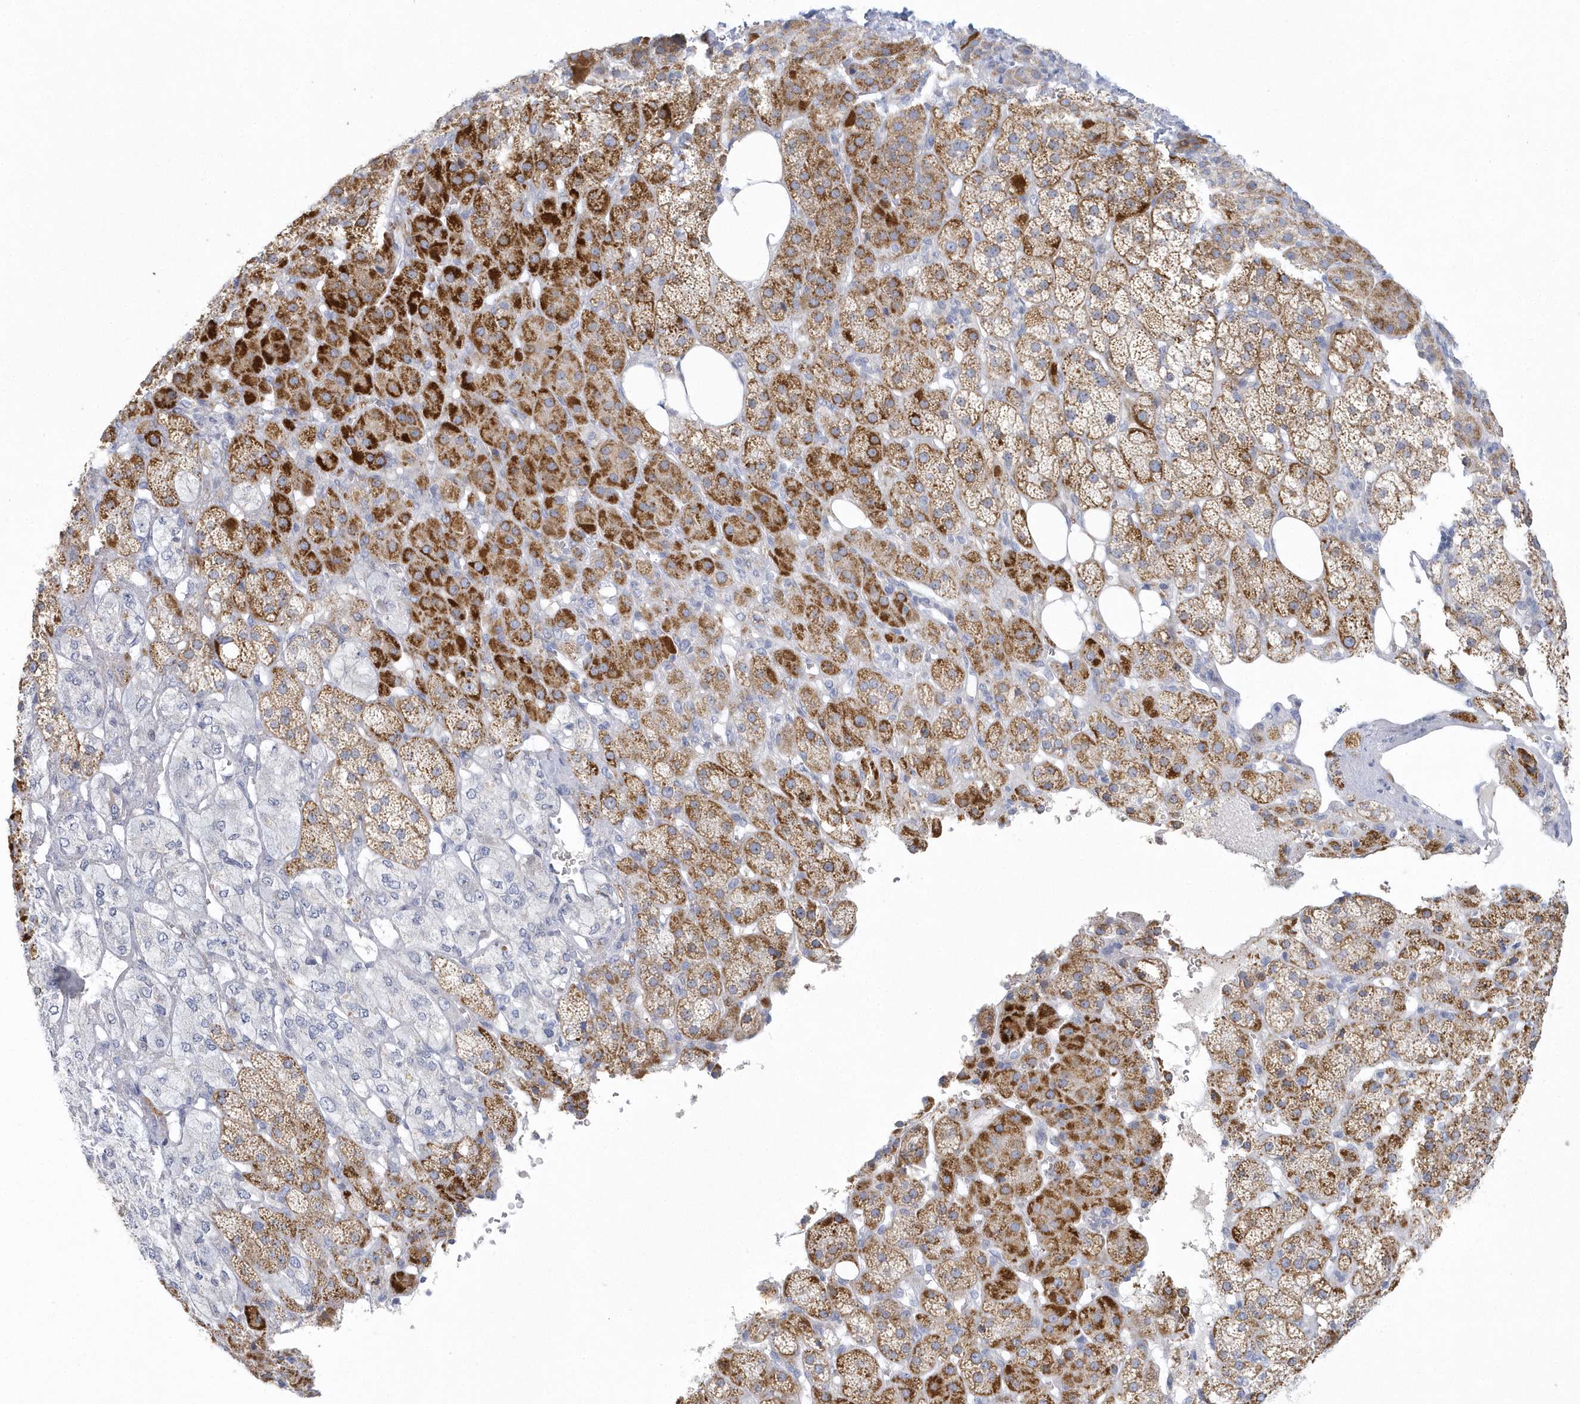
{"staining": {"intensity": "strong", "quantity": "25%-75%", "location": "cytoplasmic/membranous"}, "tissue": "adrenal gland", "cell_type": "Glandular cells", "image_type": "normal", "snomed": [{"axis": "morphology", "description": "Normal tissue, NOS"}, {"axis": "topography", "description": "Adrenal gland"}], "caption": "Immunohistochemistry (IHC) photomicrograph of benign adrenal gland: adrenal gland stained using IHC displays high levels of strong protein expression localized specifically in the cytoplasmic/membranous of glandular cells, appearing as a cytoplasmic/membranous brown color.", "gene": "NIPAL1", "patient": {"sex": "female", "age": 57}}